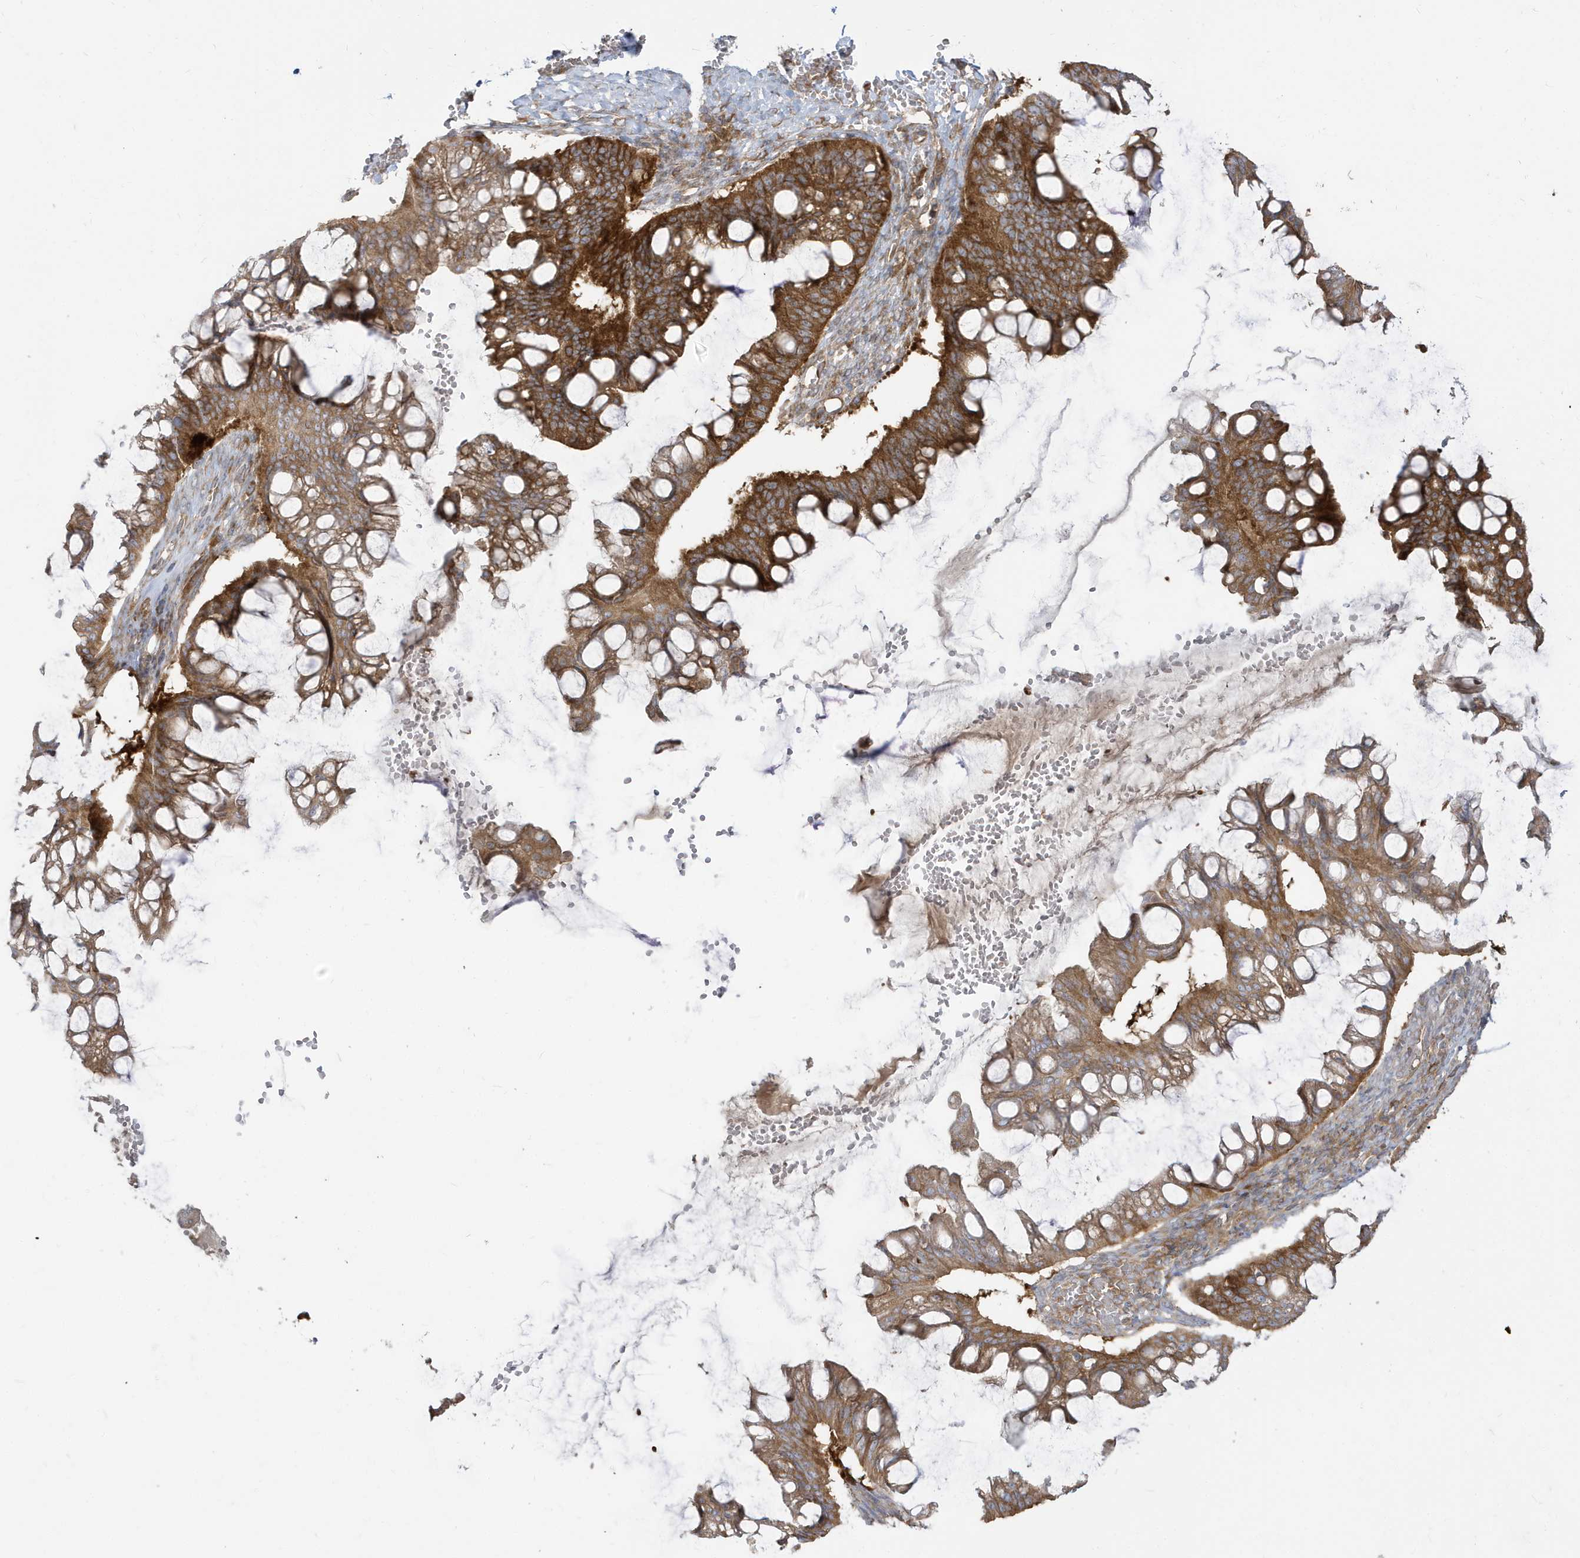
{"staining": {"intensity": "strong", "quantity": ">75%", "location": "cytoplasmic/membranous"}, "tissue": "ovarian cancer", "cell_type": "Tumor cells", "image_type": "cancer", "snomed": [{"axis": "morphology", "description": "Cystadenocarcinoma, mucinous, NOS"}, {"axis": "topography", "description": "Ovary"}], "caption": "About >75% of tumor cells in human ovarian mucinous cystadenocarcinoma show strong cytoplasmic/membranous protein expression as visualized by brown immunohistochemical staining.", "gene": "STAM", "patient": {"sex": "female", "age": 73}}